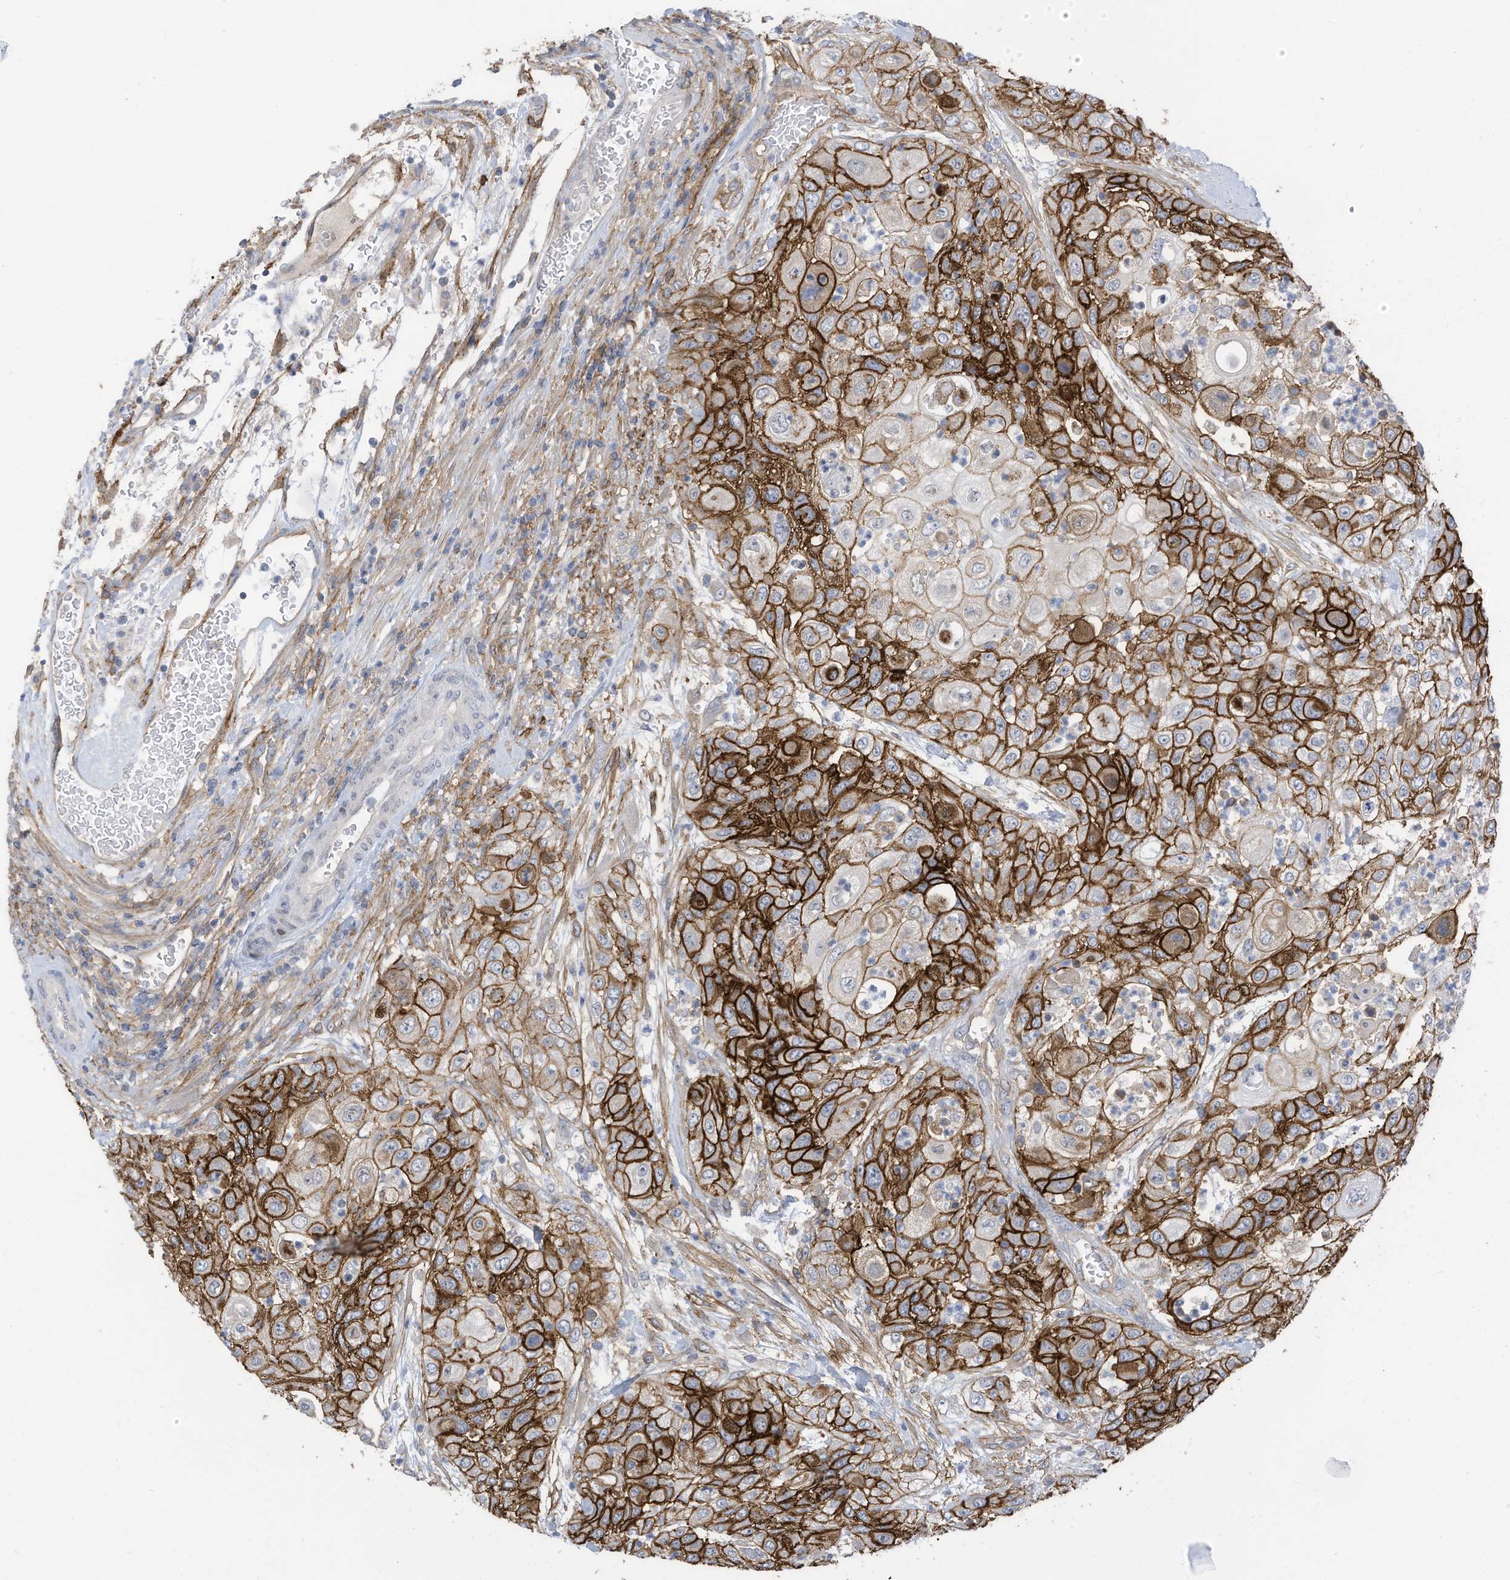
{"staining": {"intensity": "strong", "quantity": ">75%", "location": "cytoplasmic/membranous"}, "tissue": "urothelial cancer", "cell_type": "Tumor cells", "image_type": "cancer", "snomed": [{"axis": "morphology", "description": "Urothelial carcinoma, High grade"}, {"axis": "topography", "description": "Urinary bladder"}], "caption": "Immunohistochemical staining of human urothelial cancer reveals high levels of strong cytoplasmic/membranous expression in about >75% of tumor cells.", "gene": "SLC1A5", "patient": {"sex": "female", "age": 79}}